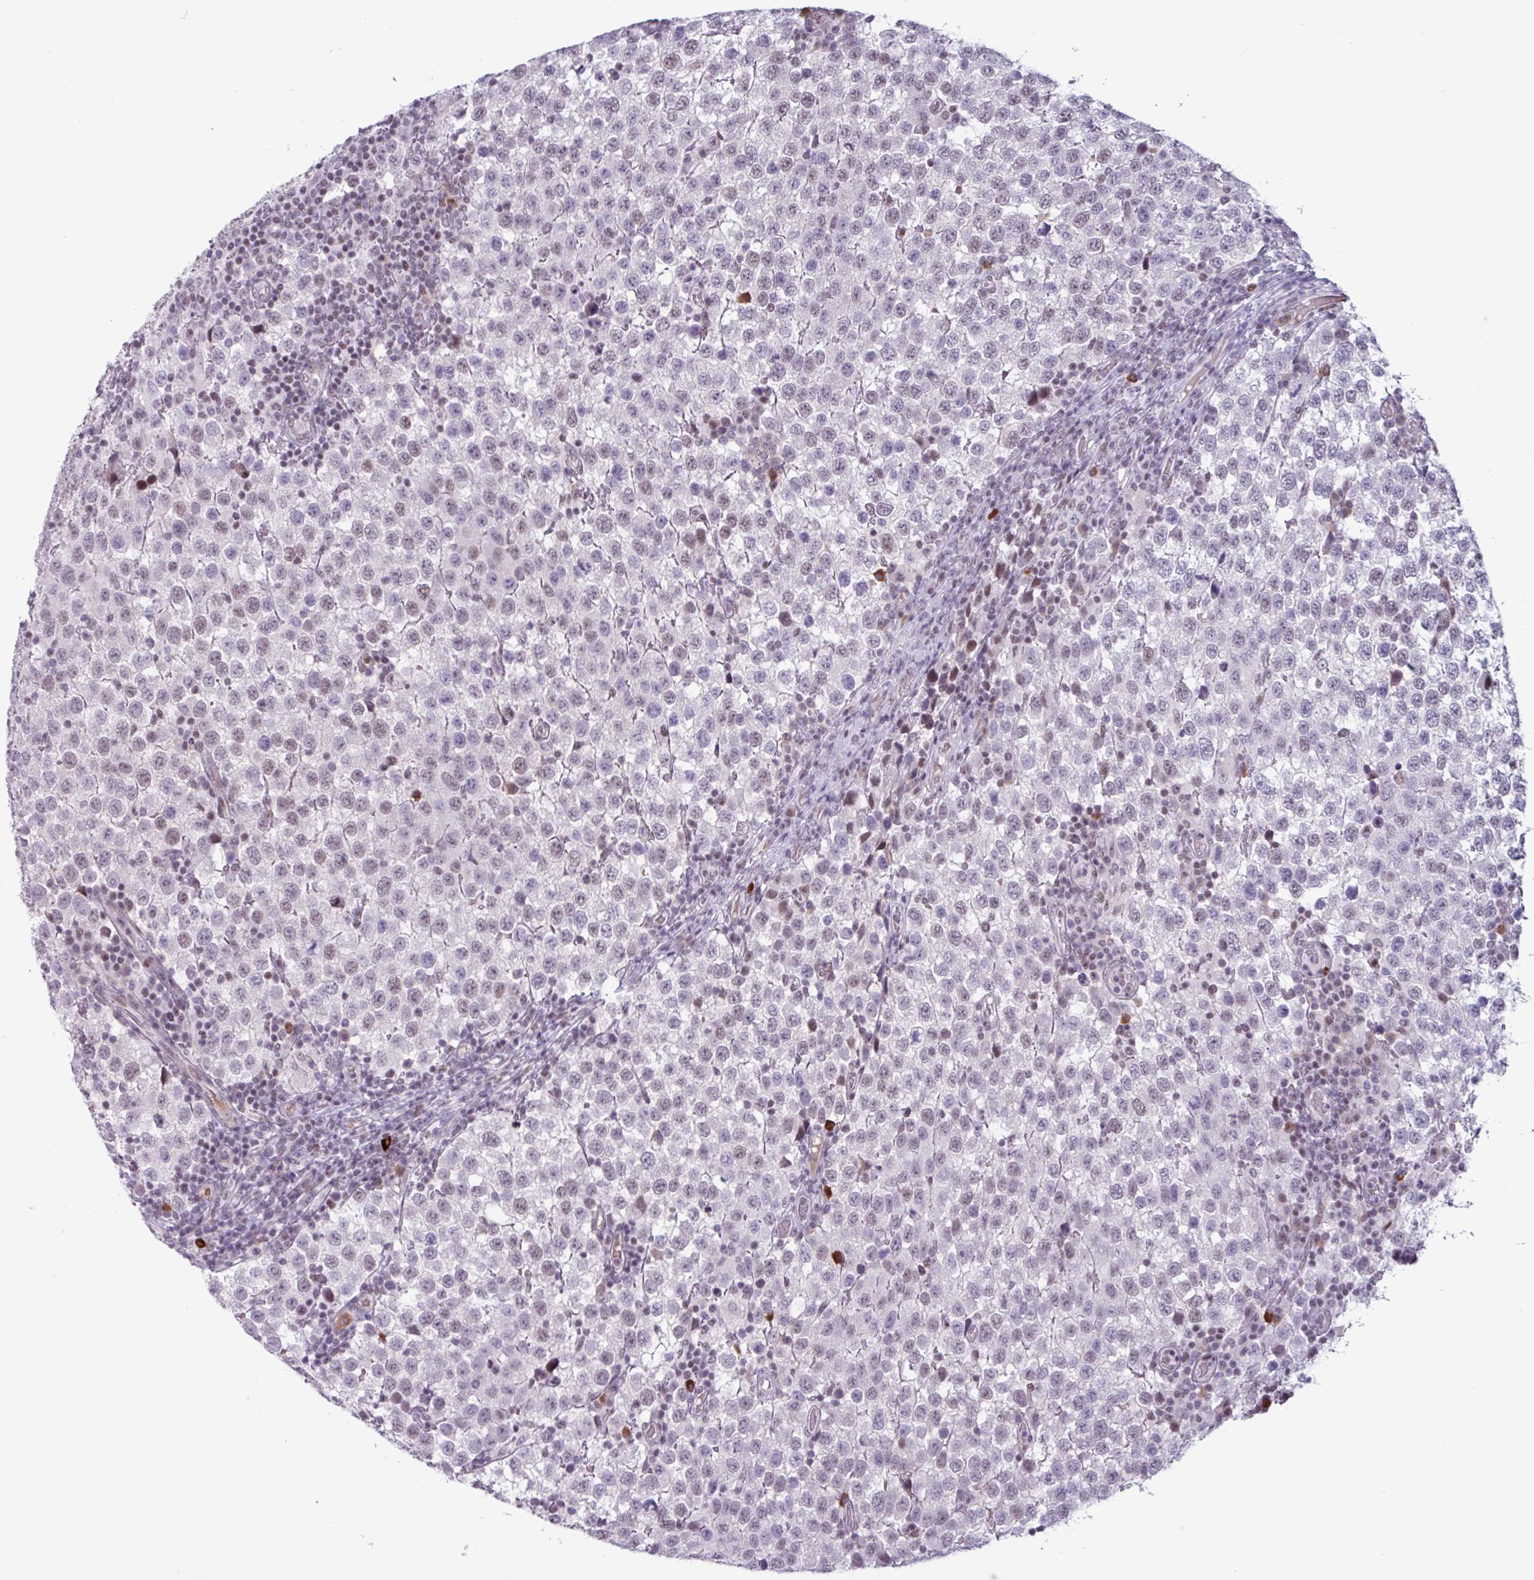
{"staining": {"intensity": "weak", "quantity": "<25%", "location": "nuclear"}, "tissue": "testis cancer", "cell_type": "Tumor cells", "image_type": "cancer", "snomed": [{"axis": "morphology", "description": "Seminoma, NOS"}, {"axis": "topography", "description": "Testis"}], "caption": "Immunohistochemical staining of human testis seminoma shows no significant staining in tumor cells. (DAB immunohistochemistry, high magnification).", "gene": "ZNF575", "patient": {"sex": "male", "age": 34}}